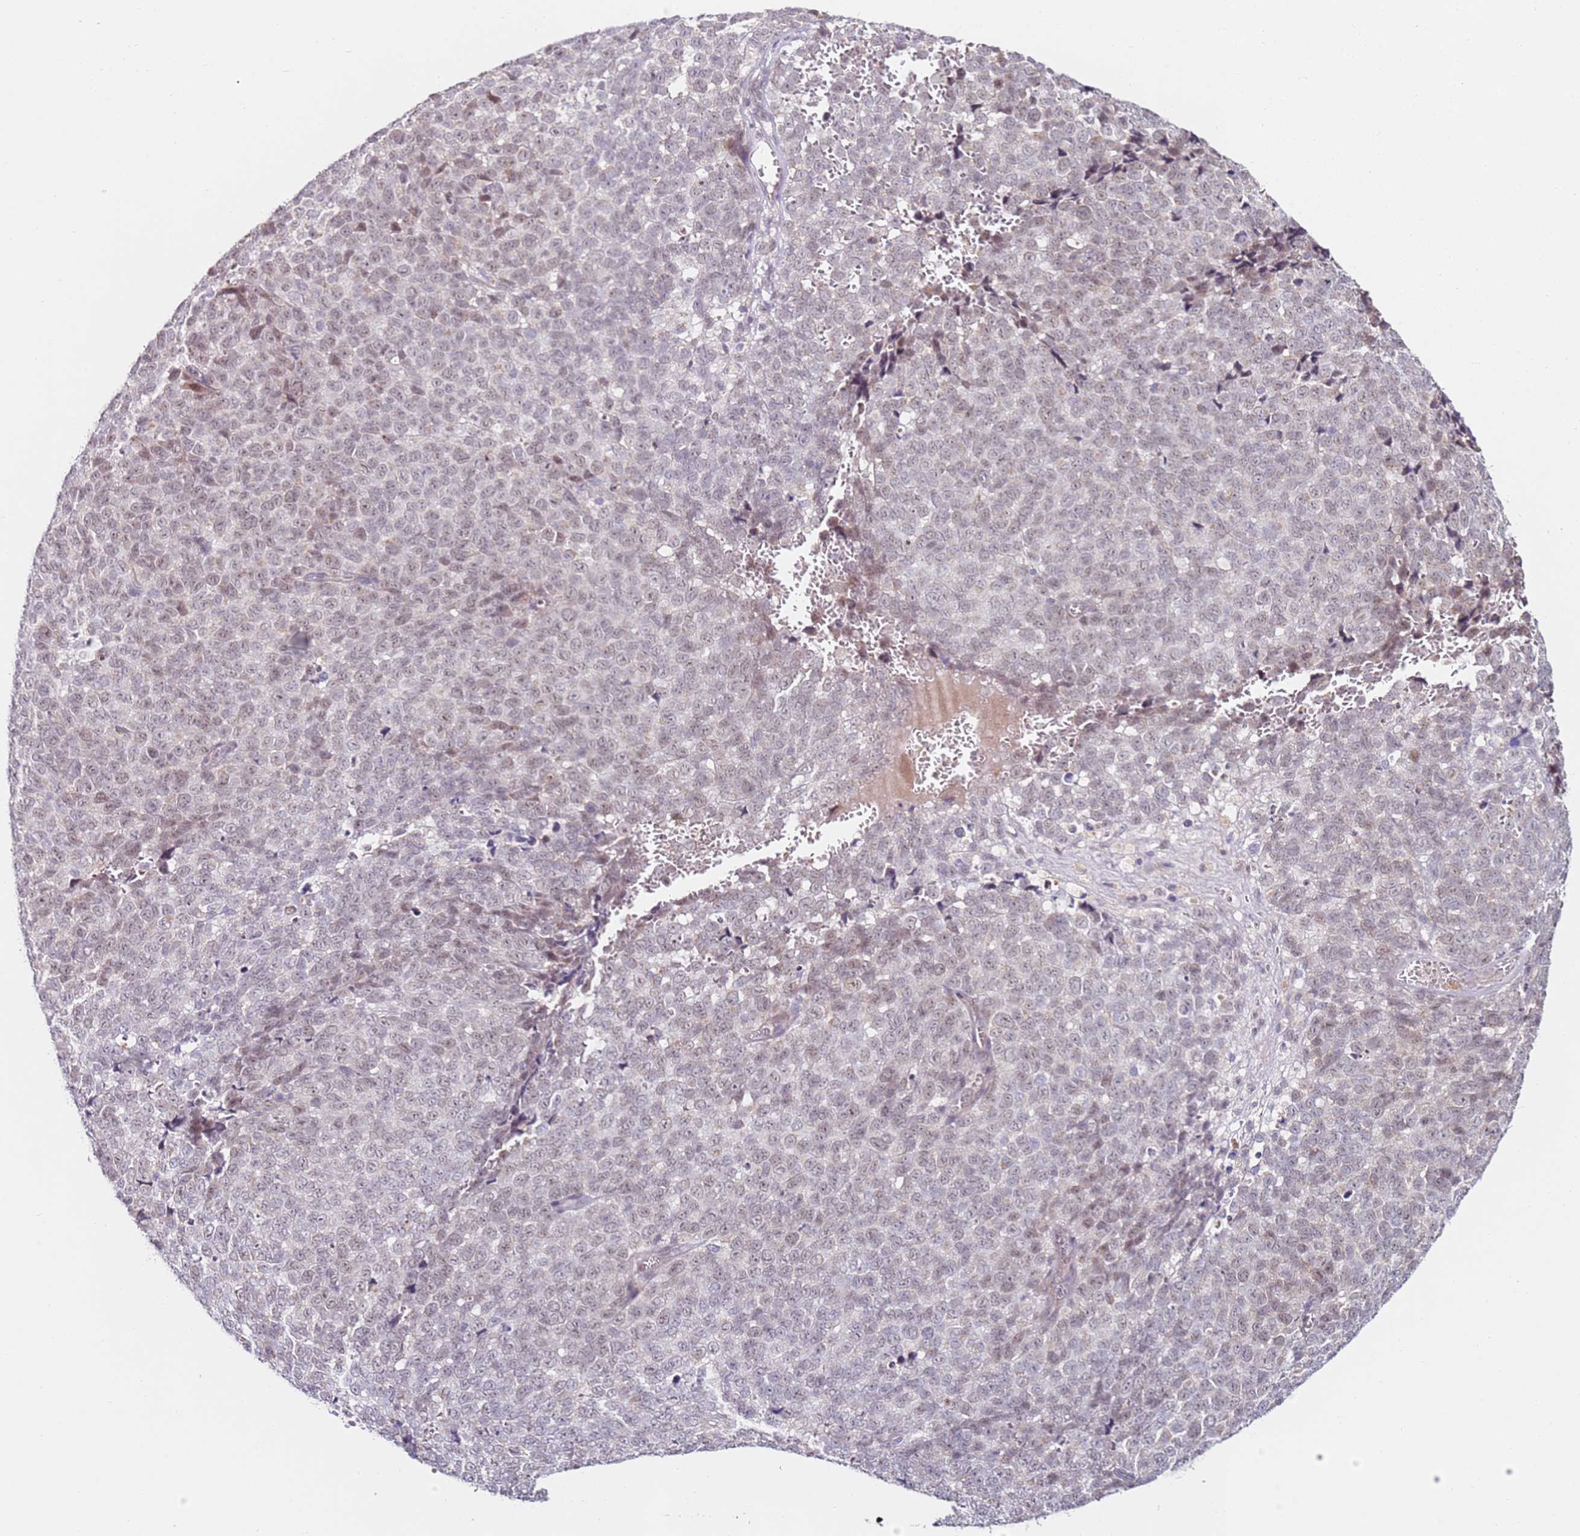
{"staining": {"intensity": "weak", "quantity": "25%-75%", "location": "nuclear"}, "tissue": "melanoma", "cell_type": "Tumor cells", "image_type": "cancer", "snomed": [{"axis": "morphology", "description": "Malignant melanoma, NOS"}, {"axis": "topography", "description": "Nose, NOS"}], "caption": "DAB (3,3'-diaminobenzidine) immunohistochemical staining of human malignant melanoma reveals weak nuclear protein expression in approximately 25%-75% of tumor cells.", "gene": "RARS2", "patient": {"sex": "female", "age": 48}}